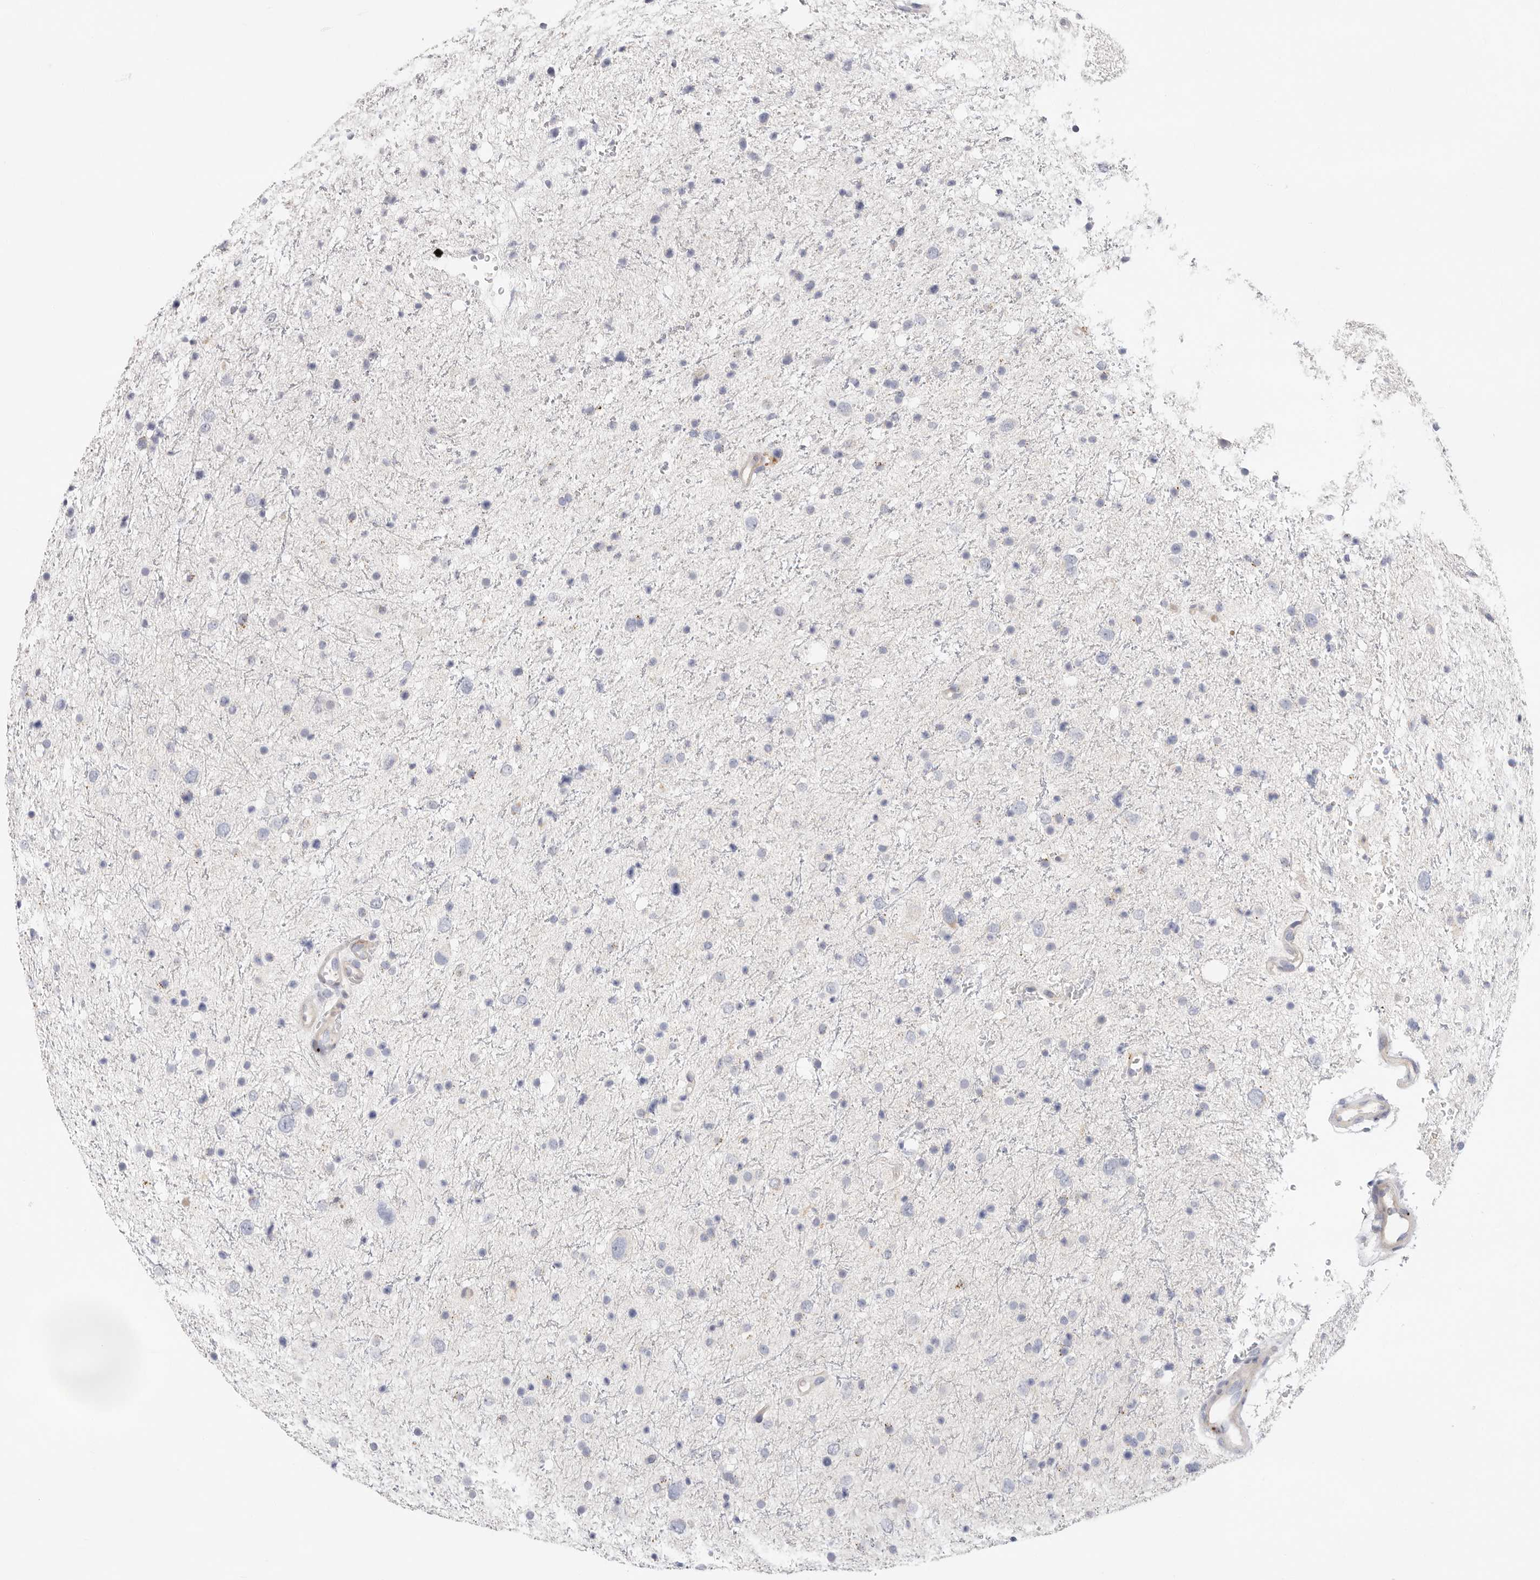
{"staining": {"intensity": "negative", "quantity": "none", "location": "none"}, "tissue": "glioma", "cell_type": "Tumor cells", "image_type": "cancer", "snomed": [{"axis": "morphology", "description": "Glioma, malignant, Low grade"}, {"axis": "topography", "description": "Brain"}], "caption": "IHC image of glioma stained for a protein (brown), which demonstrates no staining in tumor cells. (Stains: DAB (3,3'-diaminobenzidine) immunohistochemistry (IHC) with hematoxylin counter stain, Microscopy: brightfield microscopy at high magnification).", "gene": "USH1C", "patient": {"sex": "female", "age": 37}}